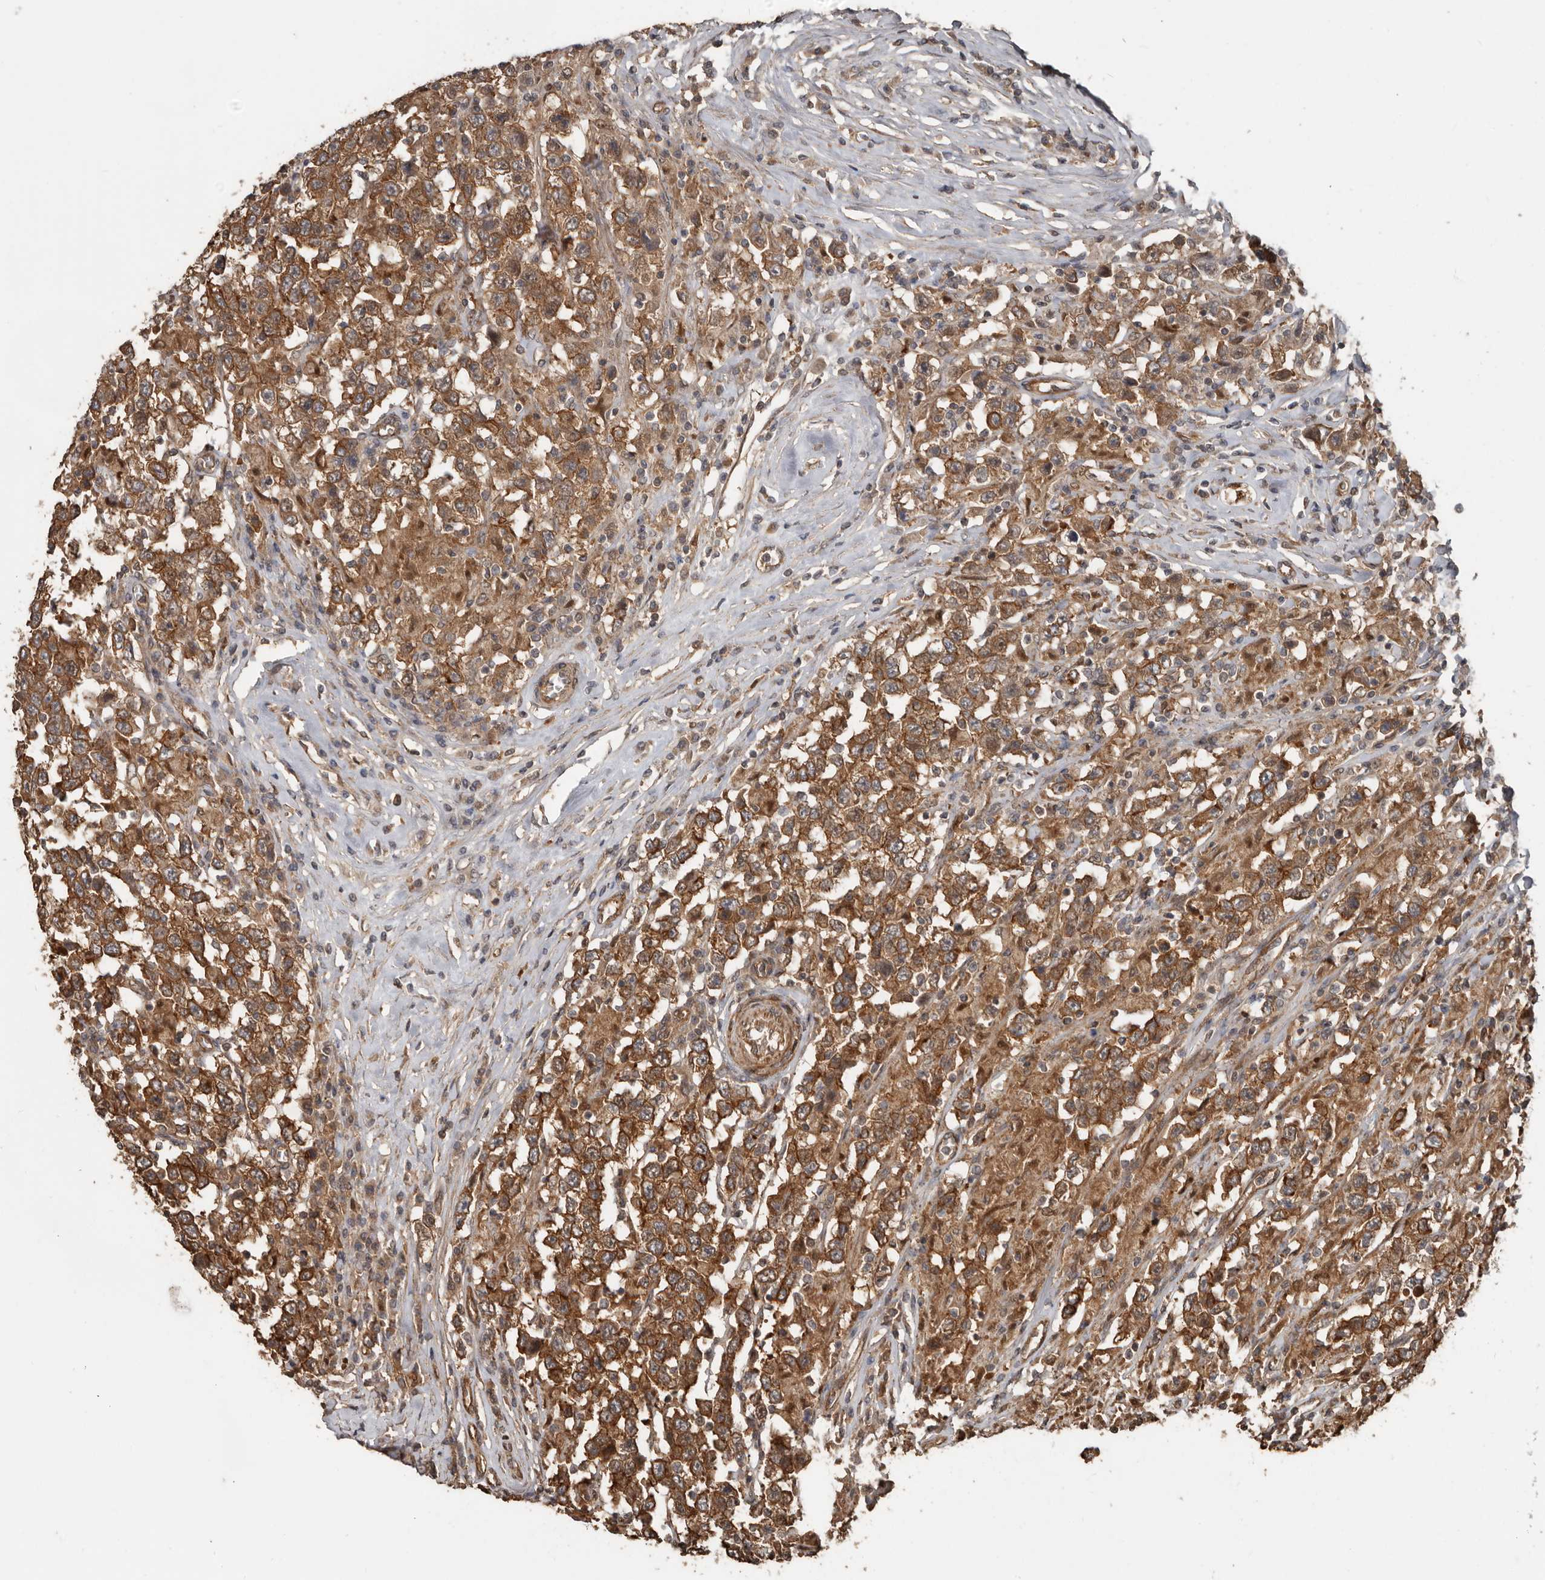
{"staining": {"intensity": "moderate", "quantity": ">75%", "location": "cytoplasmic/membranous"}, "tissue": "testis cancer", "cell_type": "Tumor cells", "image_type": "cancer", "snomed": [{"axis": "morphology", "description": "Seminoma, NOS"}, {"axis": "topography", "description": "Testis"}], "caption": "Immunohistochemistry micrograph of testis cancer (seminoma) stained for a protein (brown), which demonstrates medium levels of moderate cytoplasmic/membranous staining in about >75% of tumor cells.", "gene": "EXOC3L1", "patient": {"sex": "male", "age": 41}}